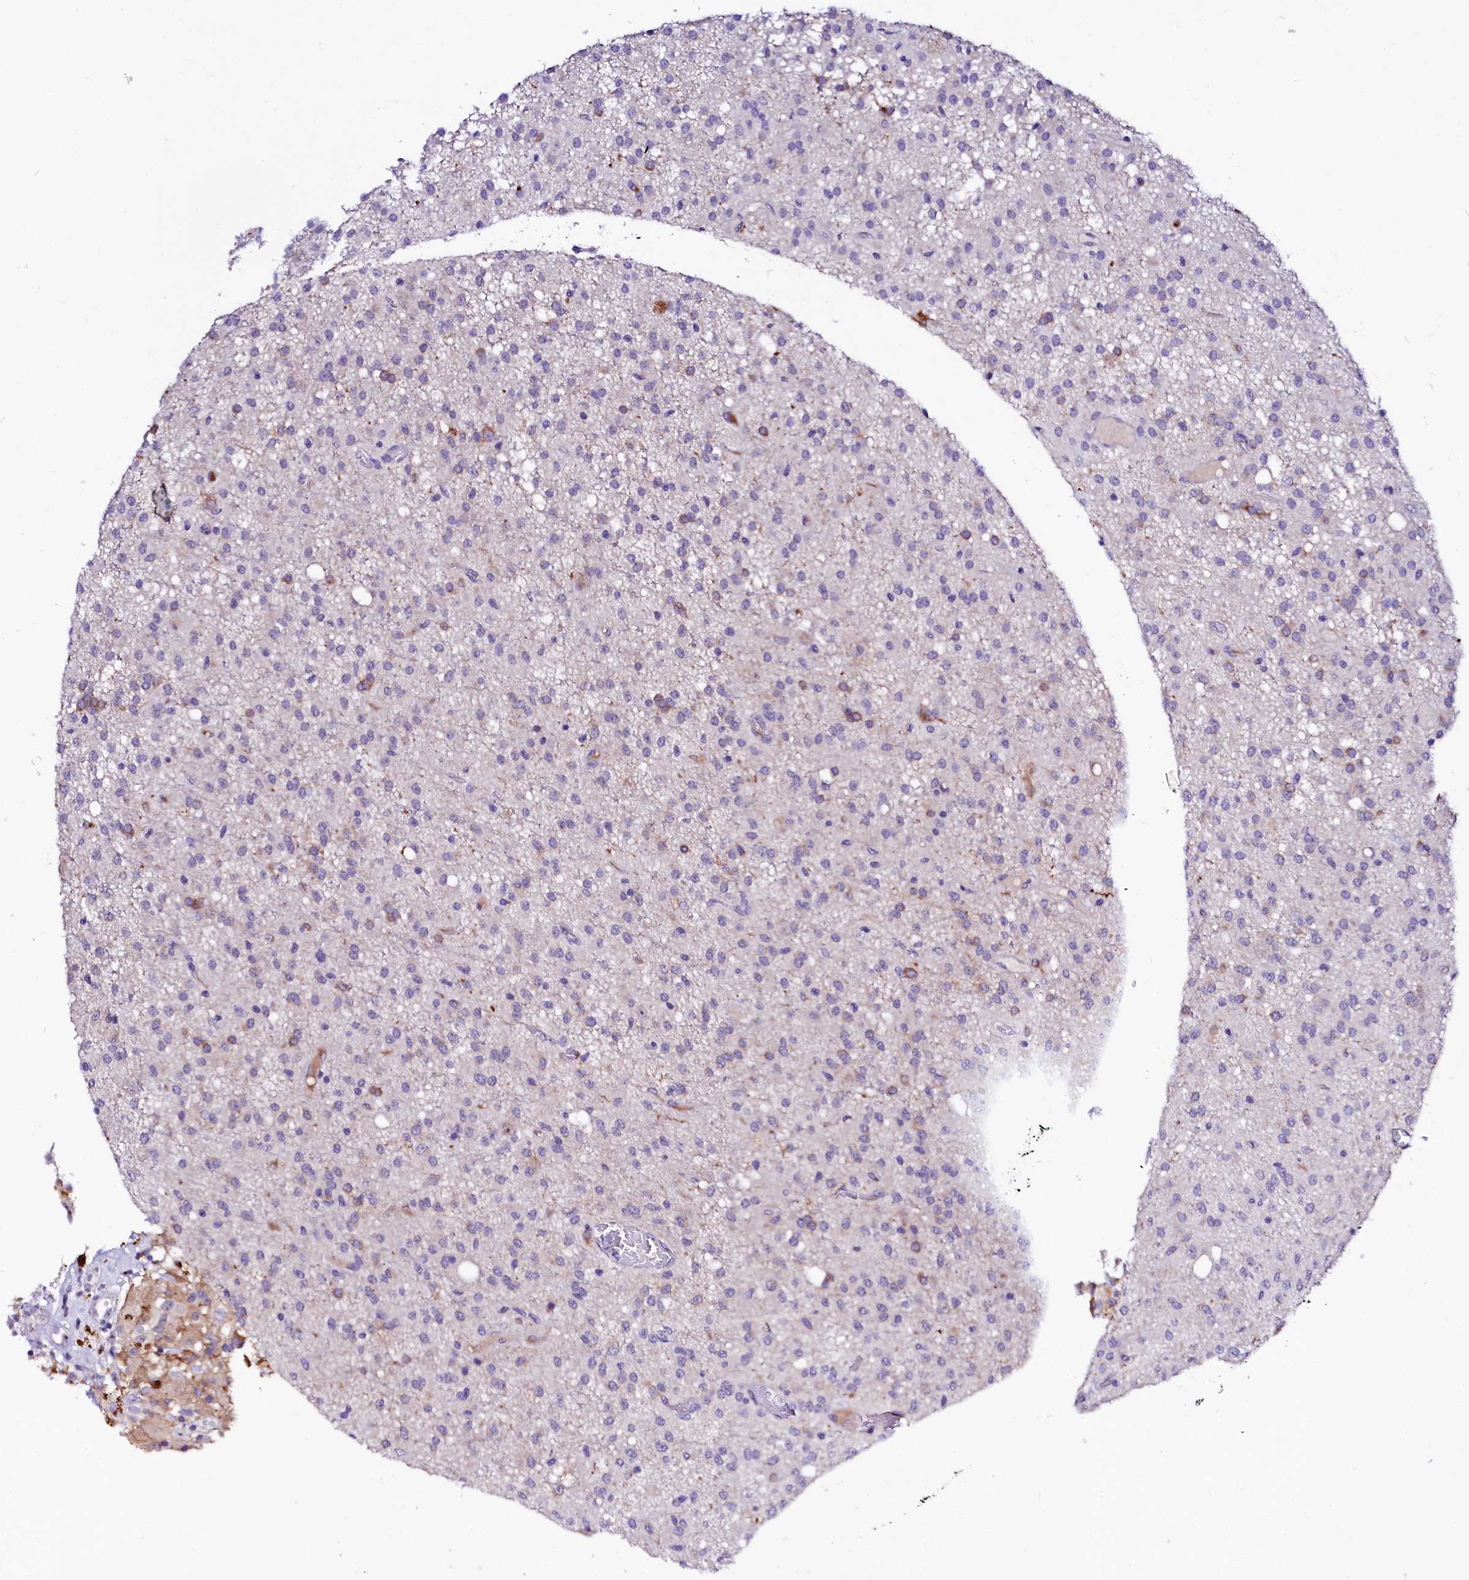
{"staining": {"intensity": "negative", "quantity": "none", "location": "none"}, "tissue": "glioma", "cell_type": "Tumor cells", "image_type": "cancer", "snomed": [{"axis": "morphology", "description": "Glioma, malignant, High grade"}, {"axis": "topography", "description": "Brain"}], "caption": "Glioma was stained to show a protein in brown. There is no significant expression in tumor cells.", "gene": "BTBD16", "patient": {"sex": "female", "age": 59}}